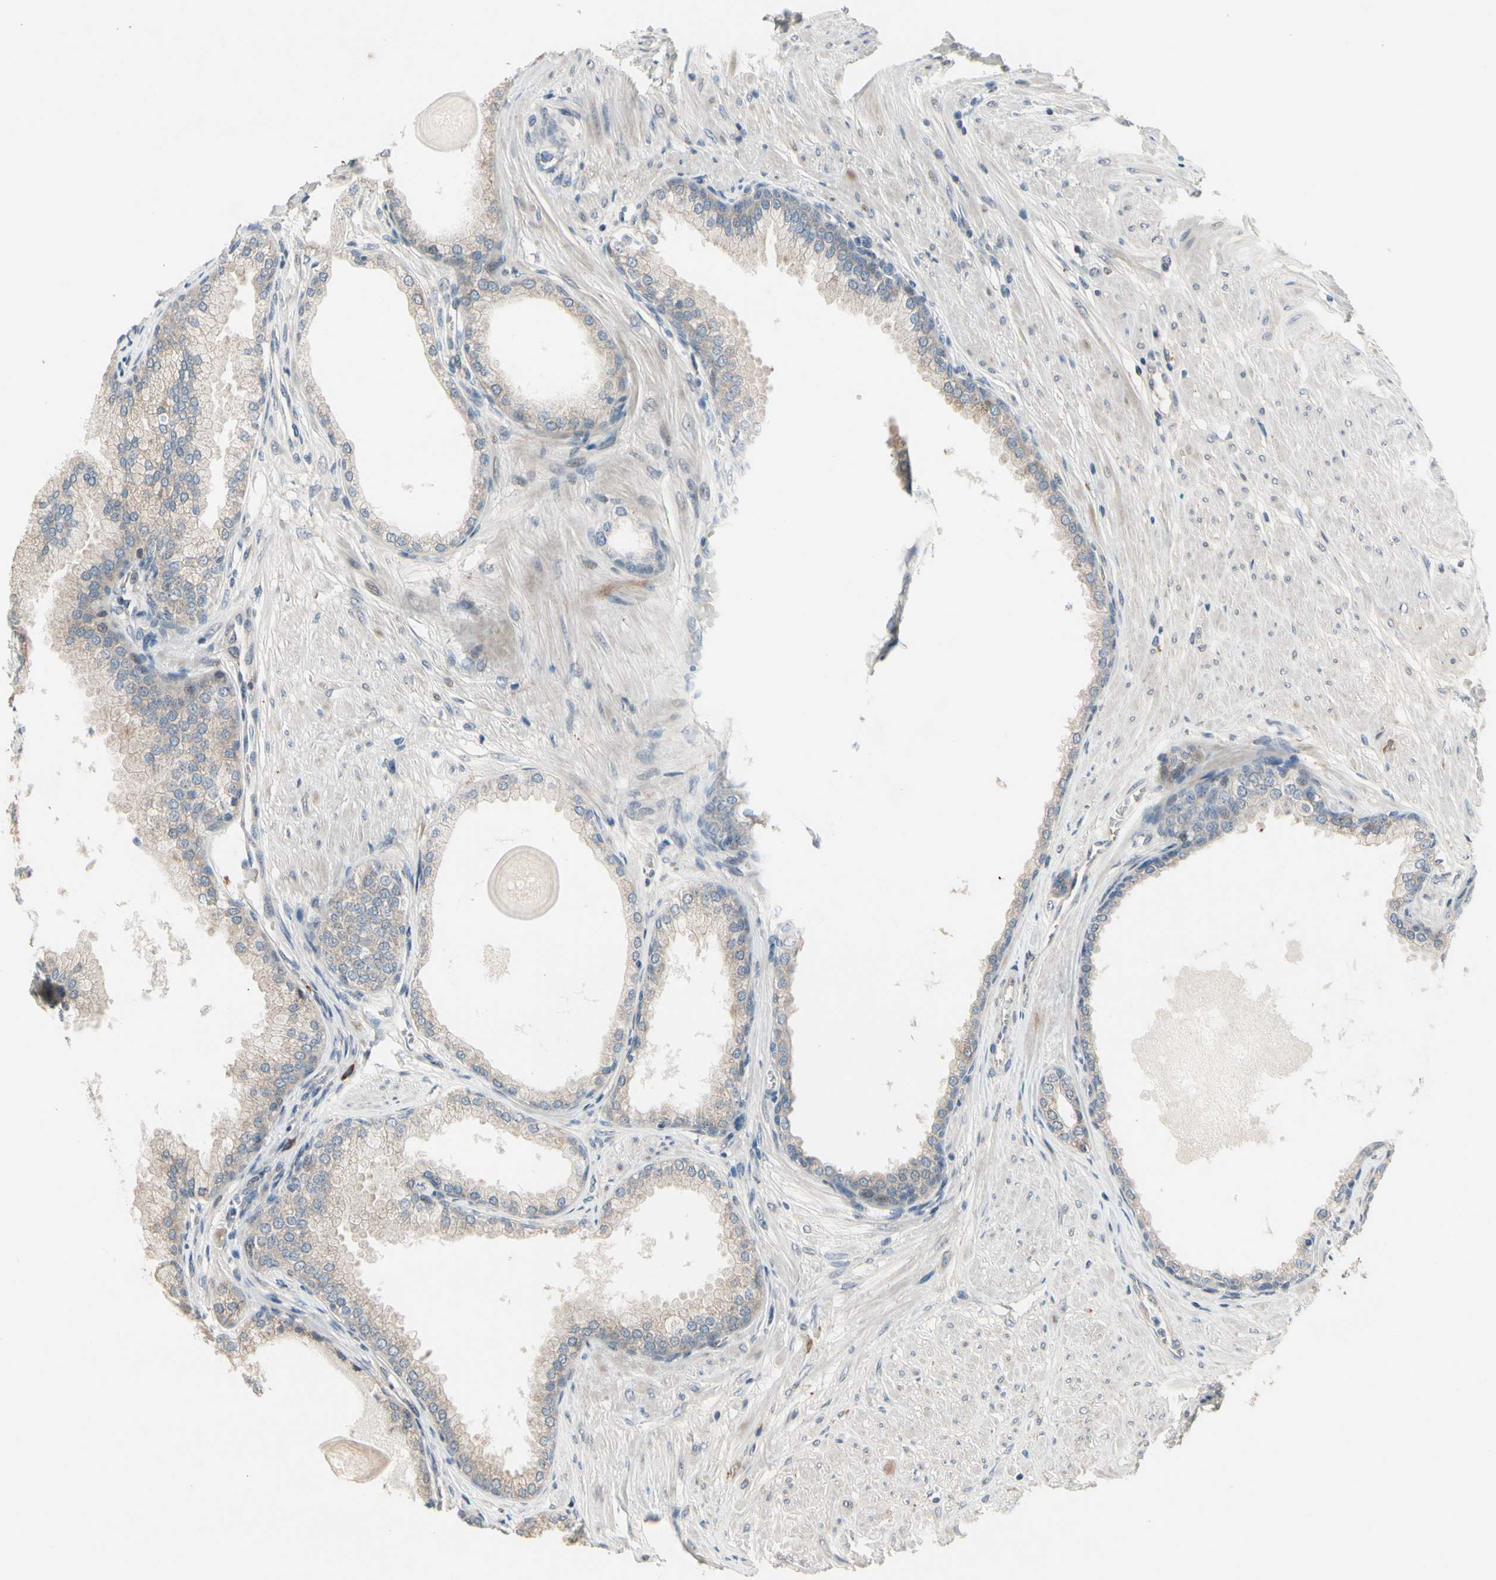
{"staining": {"intensity": "weak", "quantity": "<25%", "location": "cytoplasmic/membranous"}, "tissue": "prostate", "cell_type": "Glandular cells", "image_type": "normal", "snomed": [{"axis": "morphology", "description": "Normal tissue, NOS"}, {"axis": "topography", "description": "Prostate"}], "caption": "IHC micrograph of unremarkable prostate: human prostate stained with DAB (3,3'-diaminobenzidine) reveals no significant protein expression in glandular cells. The staining is performed using DAB brown chromogen with nuclei counter-stained in using hematoxylin.", "gene": "SNX29", "patient": {"sex": "male", "age": 51}}